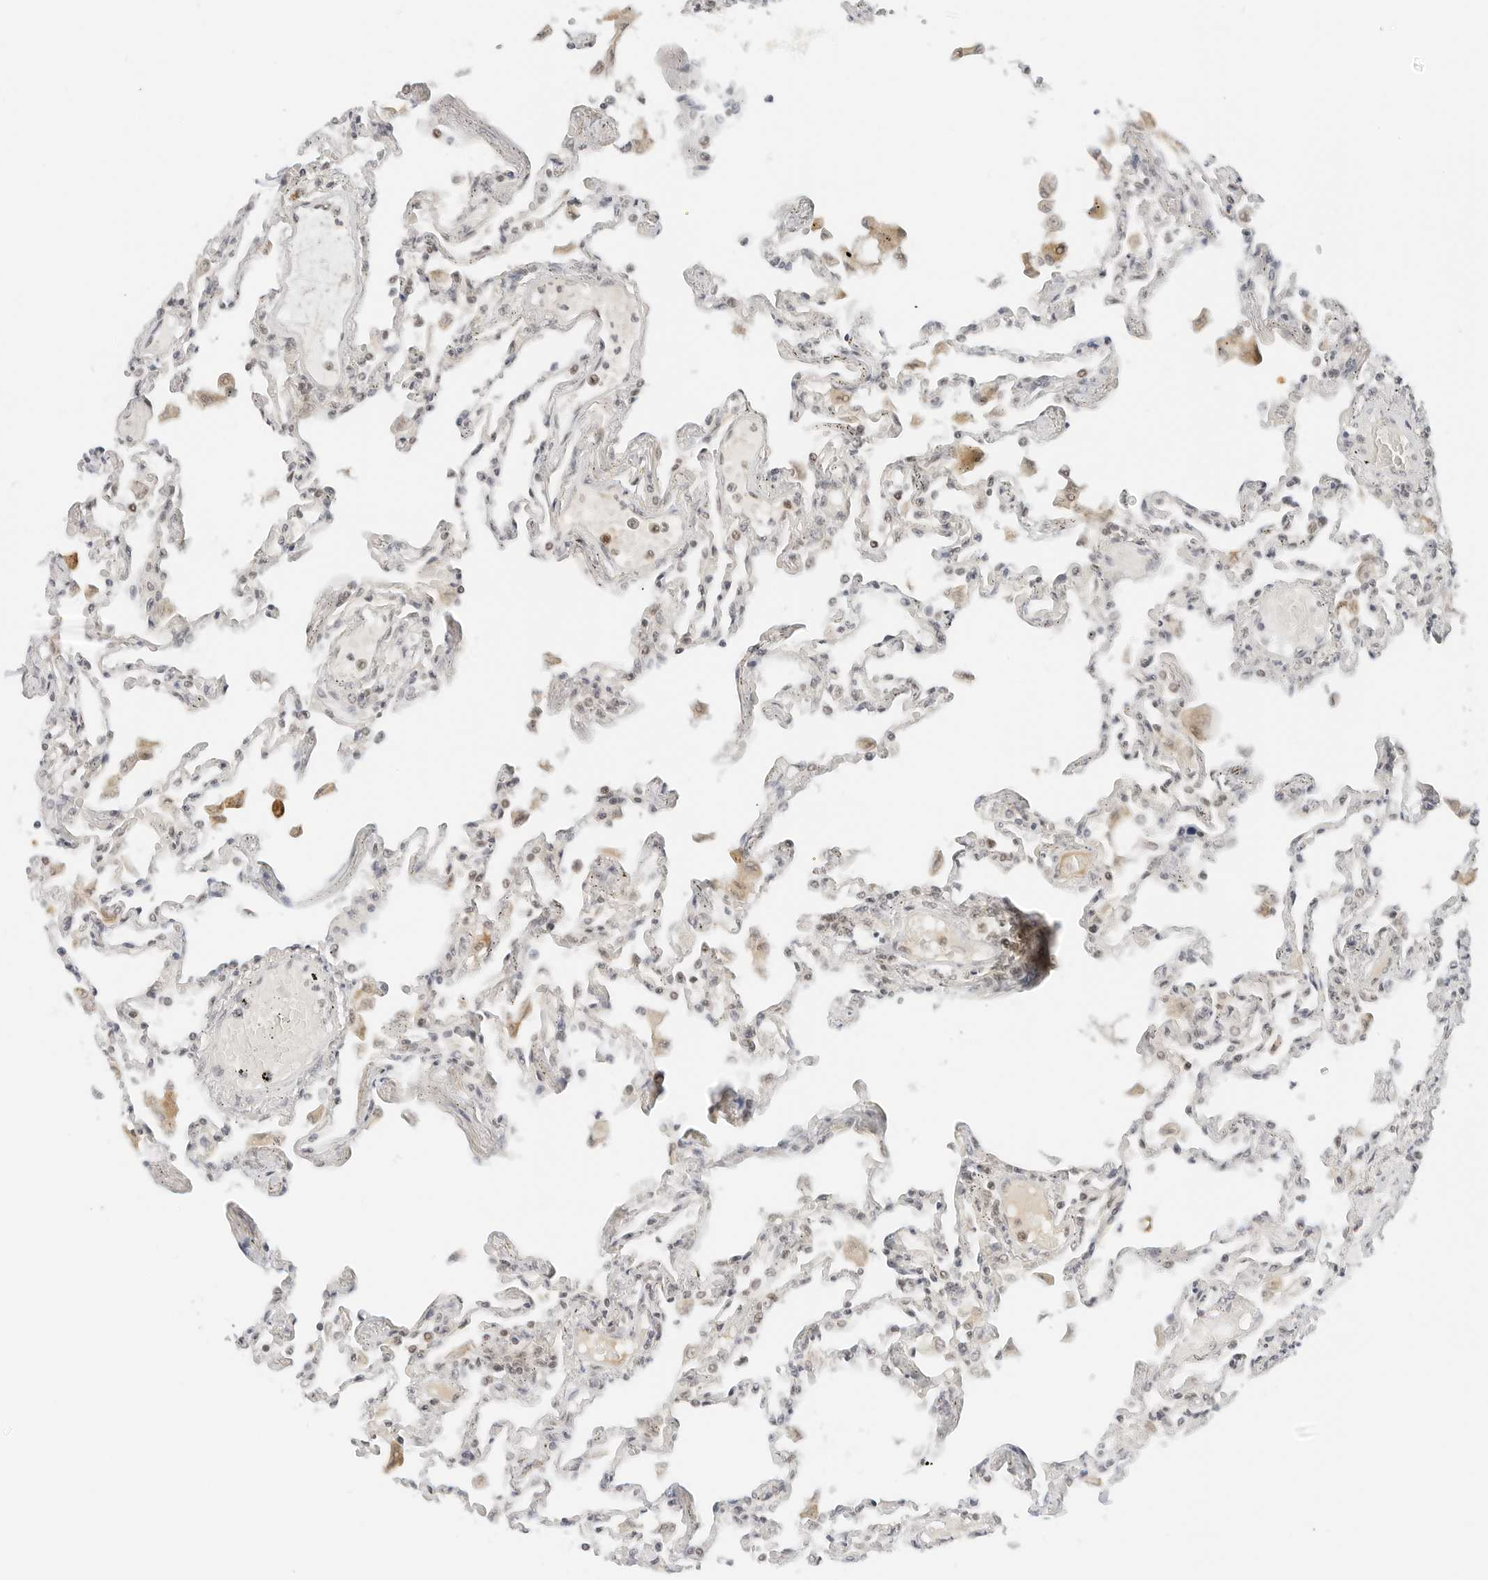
{"staining": {"intensity": "weak", "quantity": "<25%", "location": "nuclear"}, "tissue": "lung", "cell_type": "Alveolar cells", "image_type": "normal", "snomed": [{"axis": "morphology", "description": "Normal tissue, NOS"}, {"axis": "topography", "description": "Bronchus"}, {"axis": "topography", "description": "Lung"}], "caption": "DAB immunohistochemical staining of normal human lung exhibits no significant staining in alveolar cells.", "gene": "NEO1", "patient": {"sex": "female", "age": 49}}